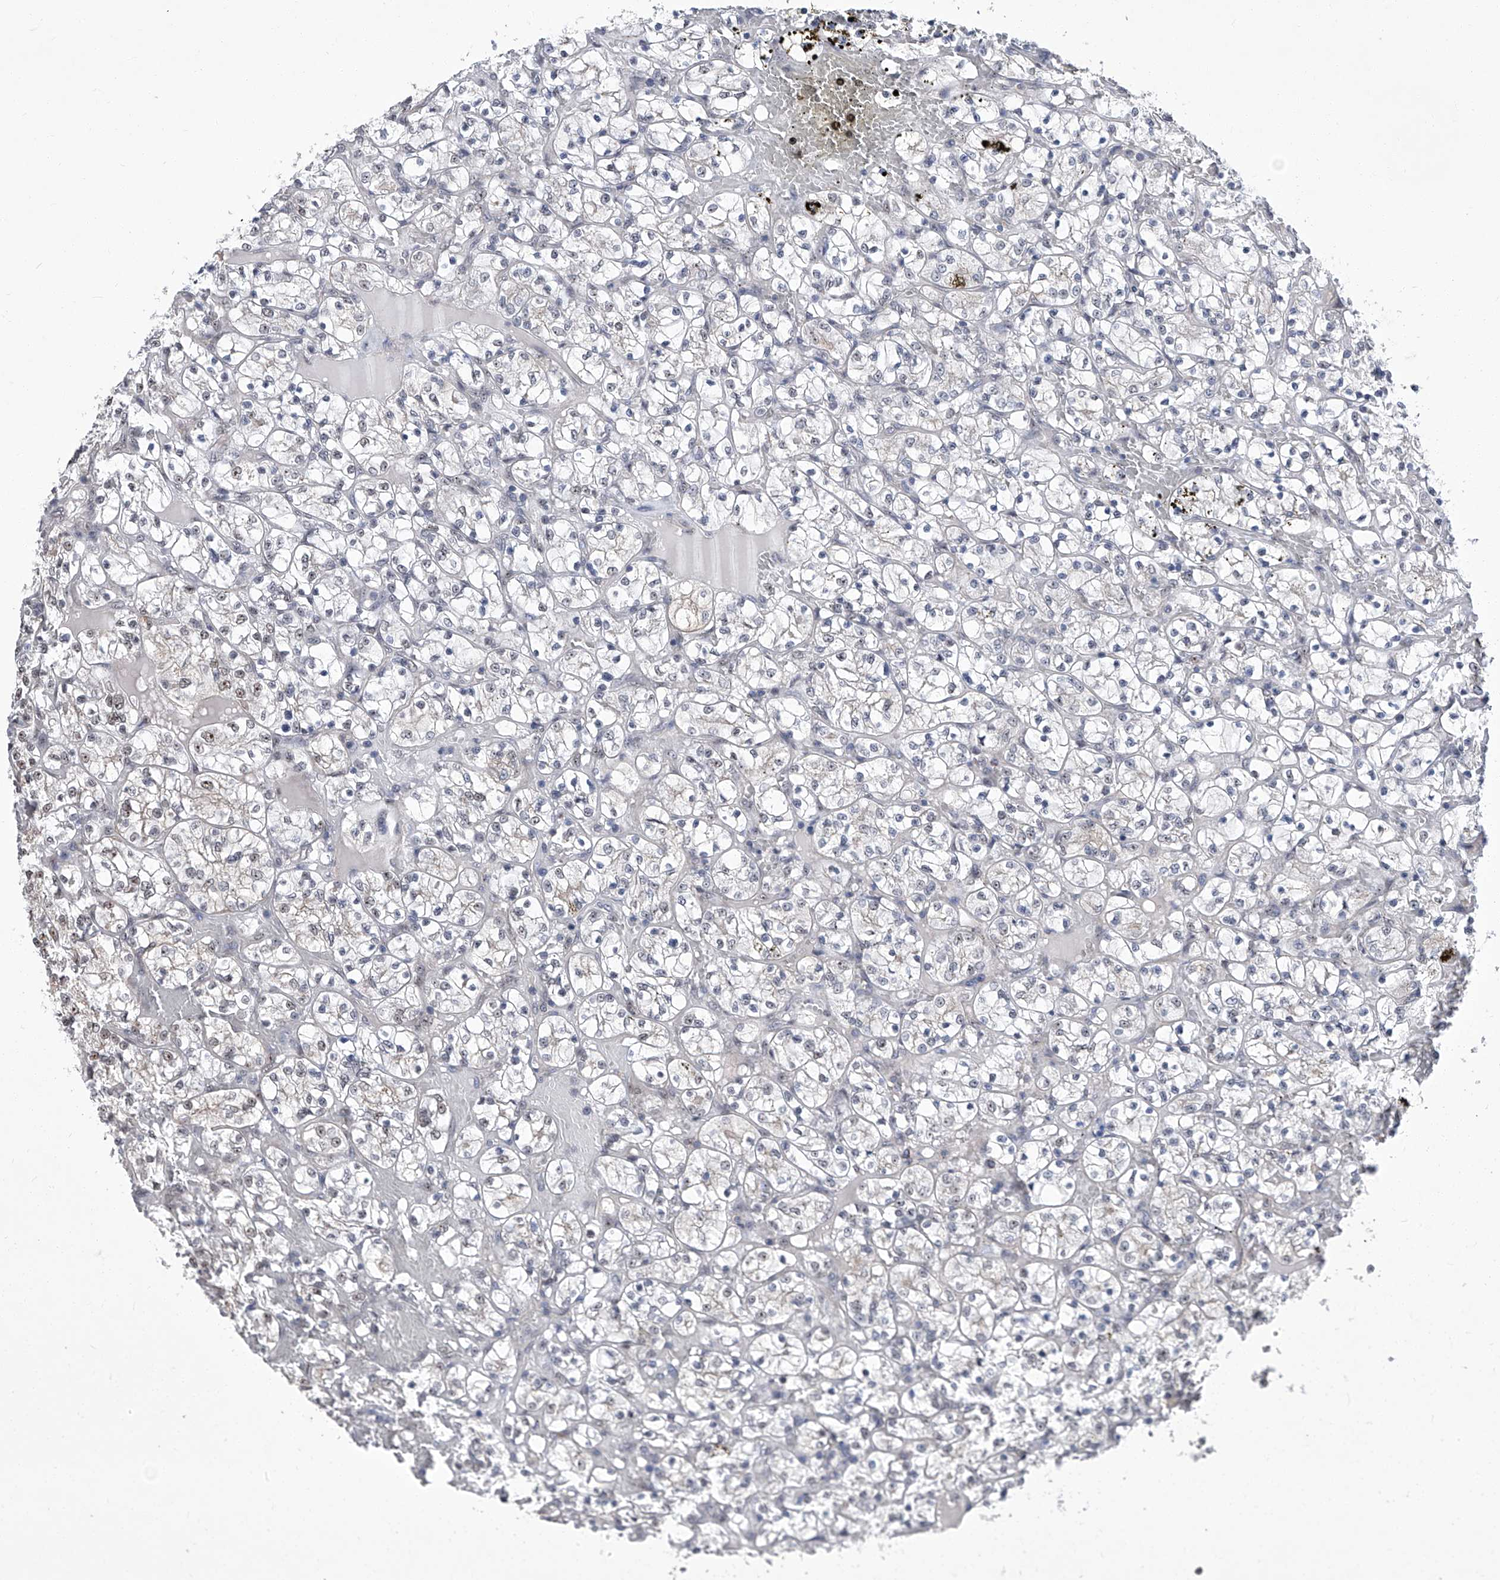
{"staining": {"intensity": "negative", "quantity": "none", "location": "none"}, "tissue": "renal cancer", "cell_type": "Tumor cells", "image_type": "cancer", "snomed": [{"axis": "morphology", "description": "Adenocarcinoma, NOS"}, {"axis": "topography", "description": "Kidney"}], "caption": "Adenocarcinoma (renal) was stained to show a protein in brown. There is no significant positivity in tumor cells.", "gene": "CMTR1", "patient": {"sex": "female", "age": 69}}